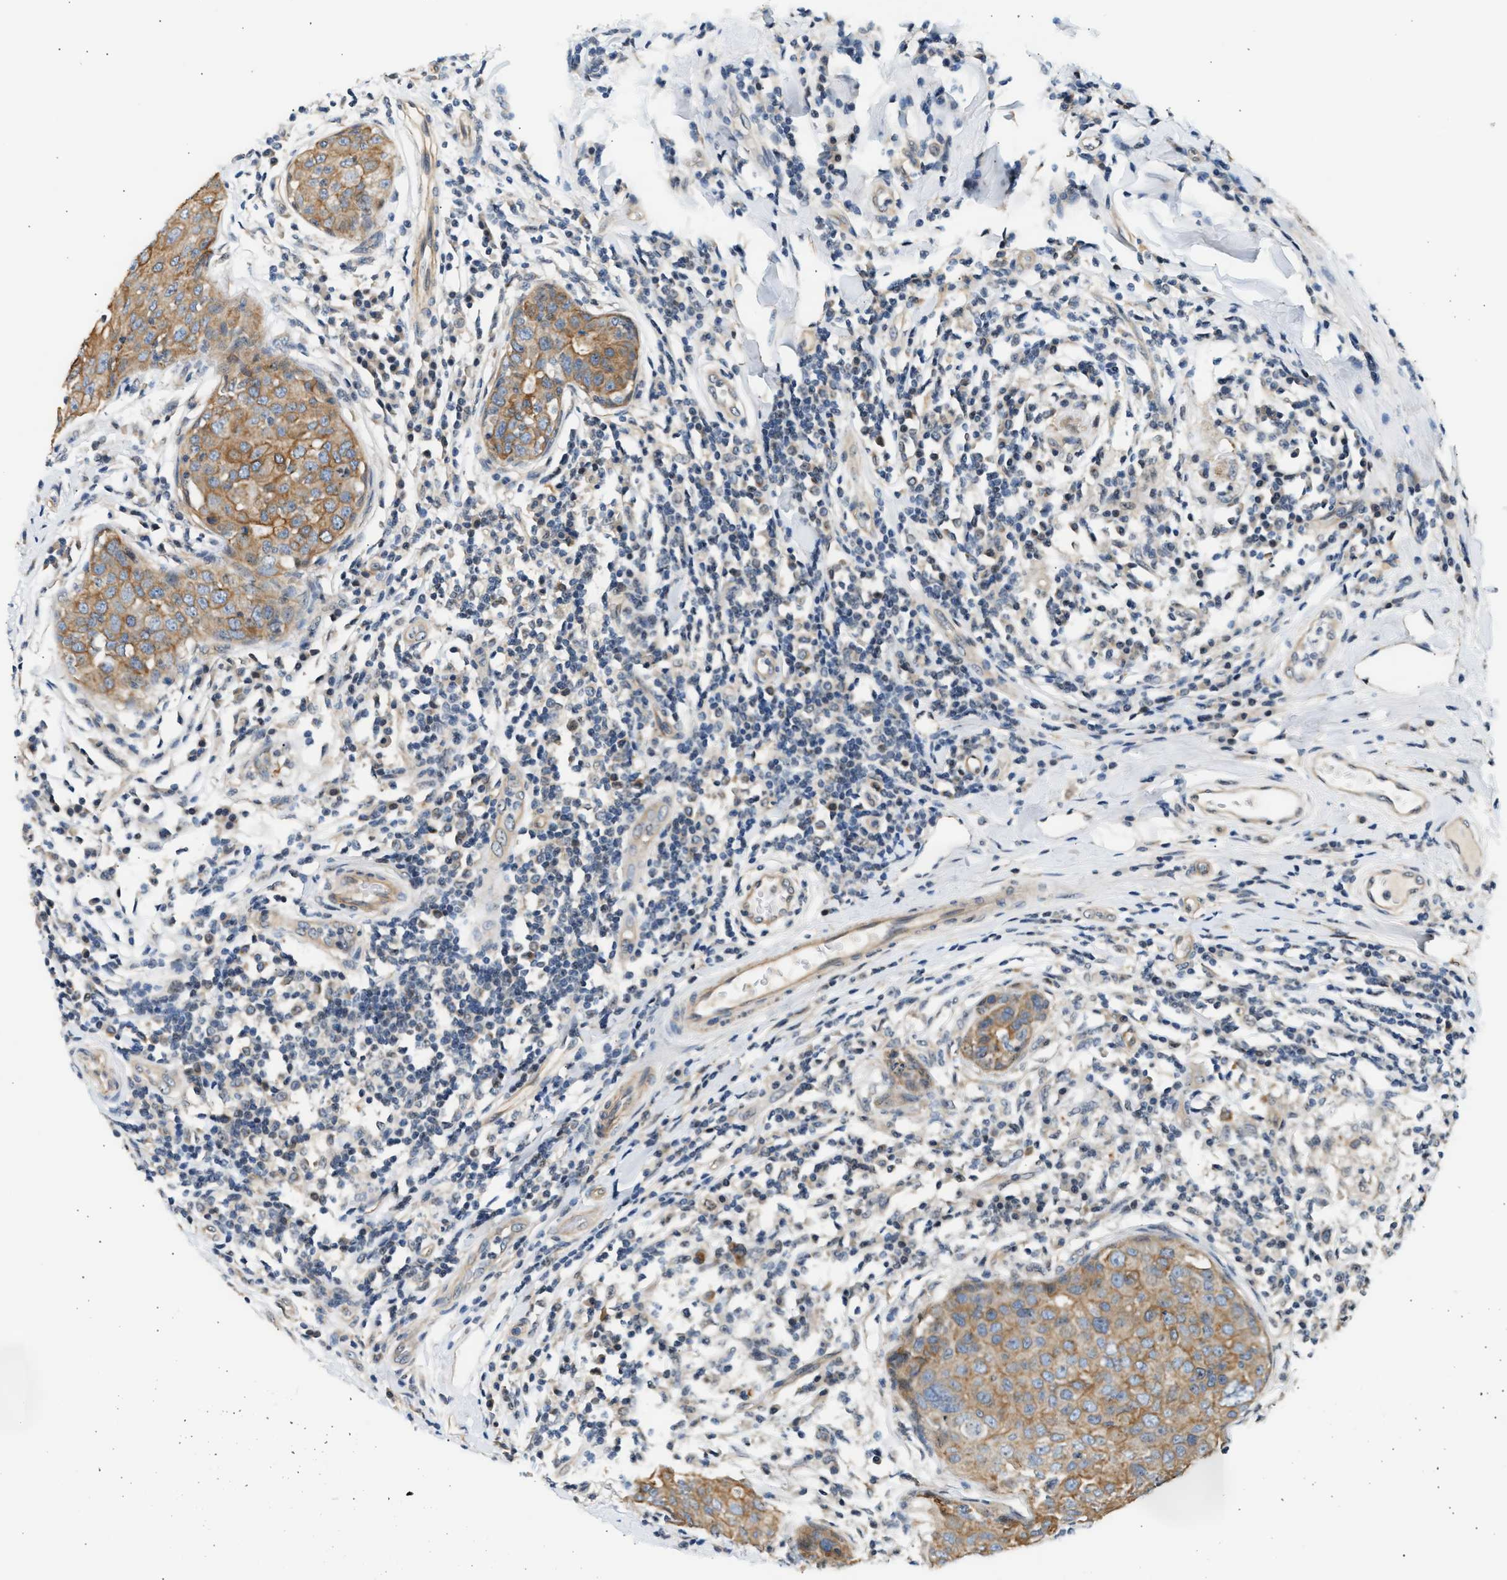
{"staining": {"intensity": "moderate", "quantity": "25%-75%", "location": "cytoplasmic/membranous"}, "tissue": "breast cancer", "cell_type": "Tumor cells", "image_type": "cancer", "snomed": [{"axis": "morphology", "description": "Duct carcinoma"}, {"axis": "topography", "description": "Breast"}], "caption": "Breast cancer stained with immunohistochemistry exhibits moderate cytoplasmic/membranous expression in about 25%-75% of tumor cells.", "gene": "WDR31", "patient": {"sex": "female", "age": 27}}